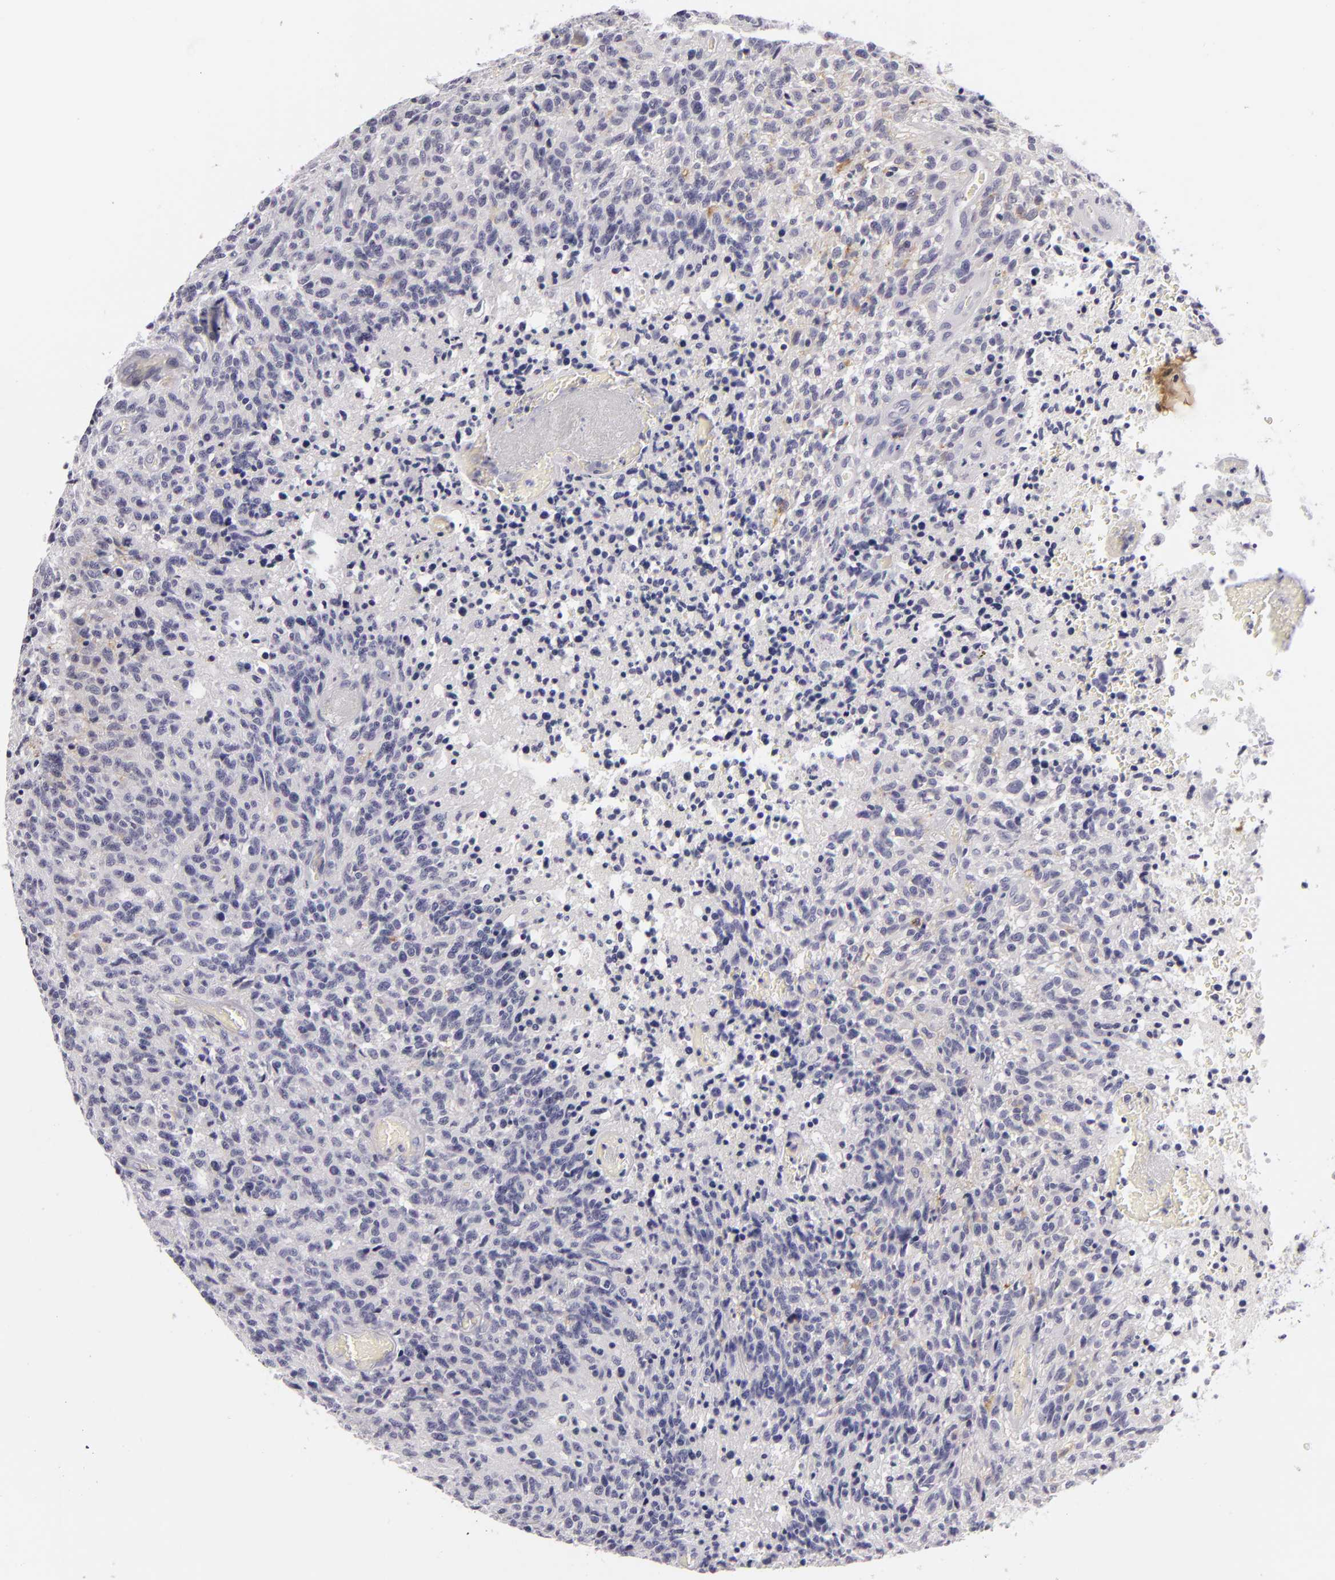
{"staining": {"intensity": "negative", "quantity": "none", "location": "none"}, "tissue": "glioma", "cell_type": "Tumor cells", "image_type": "cancer", "snomed": [{"axis": "morphology", "description": "Glioma, malignant, High grade"}, {"axis": "topography", "description": "Brain"}], "caption": "A photomicrograph of glioma stained for a protein reveals no brown staining in tumor cells. (Stains: DAB (3,3'-diaminobenzidine) IHC with hematoxylin counter stain, Microscopy: brightfield microscopy at high magnification).", "gene": "TNNC1", "patient": {"sex": "male", "age": 36}}